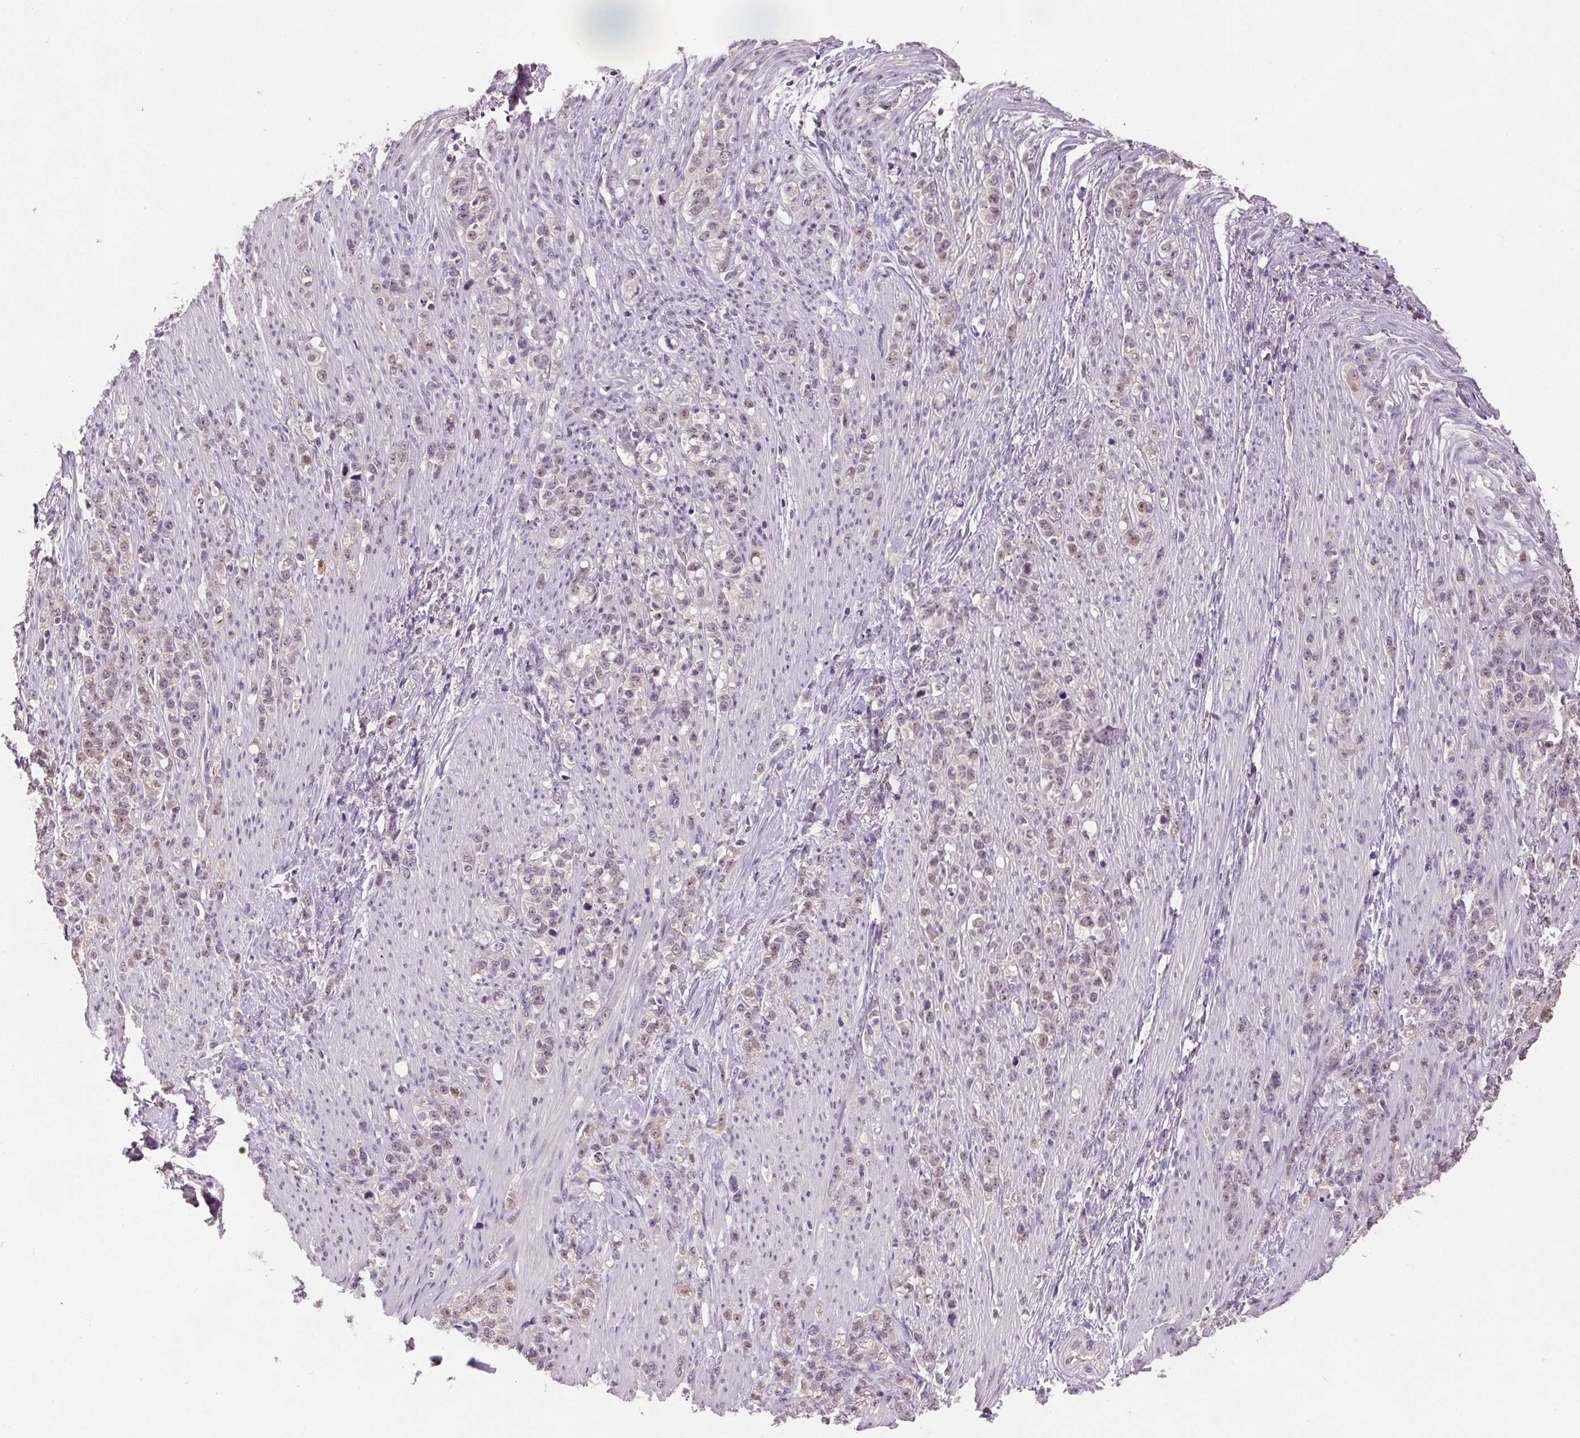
{"staining": {"intensity": "weak", "quantity": "25%-75%", "location": "nuclear"}, "tissue": "stomach cancer", "cell_type": "Tumor cells", "image_type": "cancer", "snomed": [{"axis": "morphology", "description": "Adenocarcinoma, NOS"}, {"axis": "topography", "description": "Stomach, lower"}], "caption": "This photomicrograph displays stomach adenocarcinoma stained with IHC to label a protein in brown. The nuclear of tumor cells show weak positivity for the protein. Nuclei are counter-stained blue.", "gene": "SLC2A9", "patient": {"sex": "male", "age": 88}}